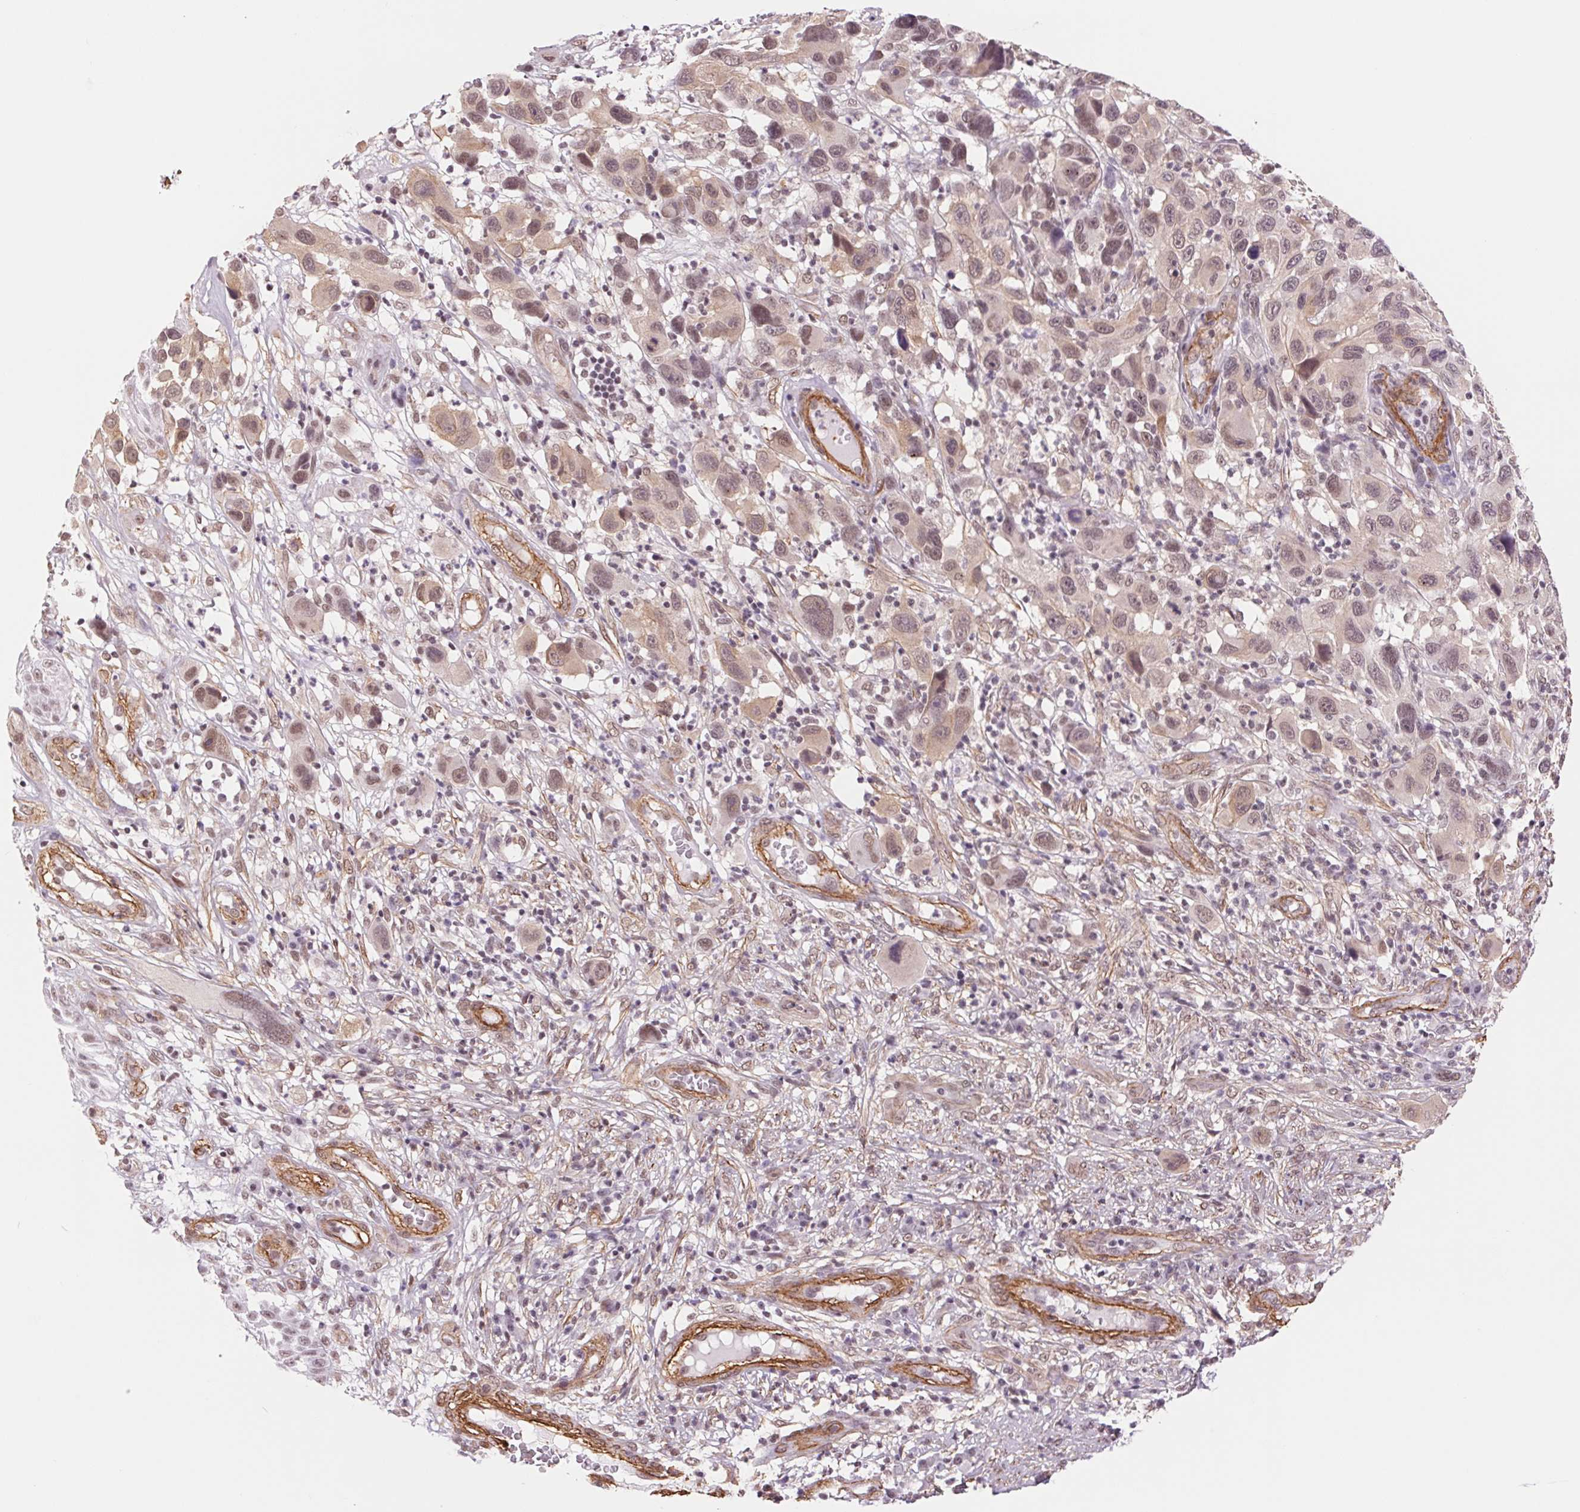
{"staining": {"intensity": "moderate", "quantity": ">75%", "location": "nuclear"}, "tissue": "melanoma", "cell_type": "Tumor cells", "image_type": "cancer", "snomed": [{"axis": "morphology", "description": "Malignant melanoma, NOS"}, {"axis": "topography", "description": "Skin"}], "caption": "This photomicrograph displays malignant melanoma stained with immunohistochemistry (IHC) to label a protein in brown. The nuclear of tumor cells show moderate positivity for the protein. Nuclei are counter-stained blue.", "gene": "BCAT1", "patient": {"sex": "male", "age": 53}}